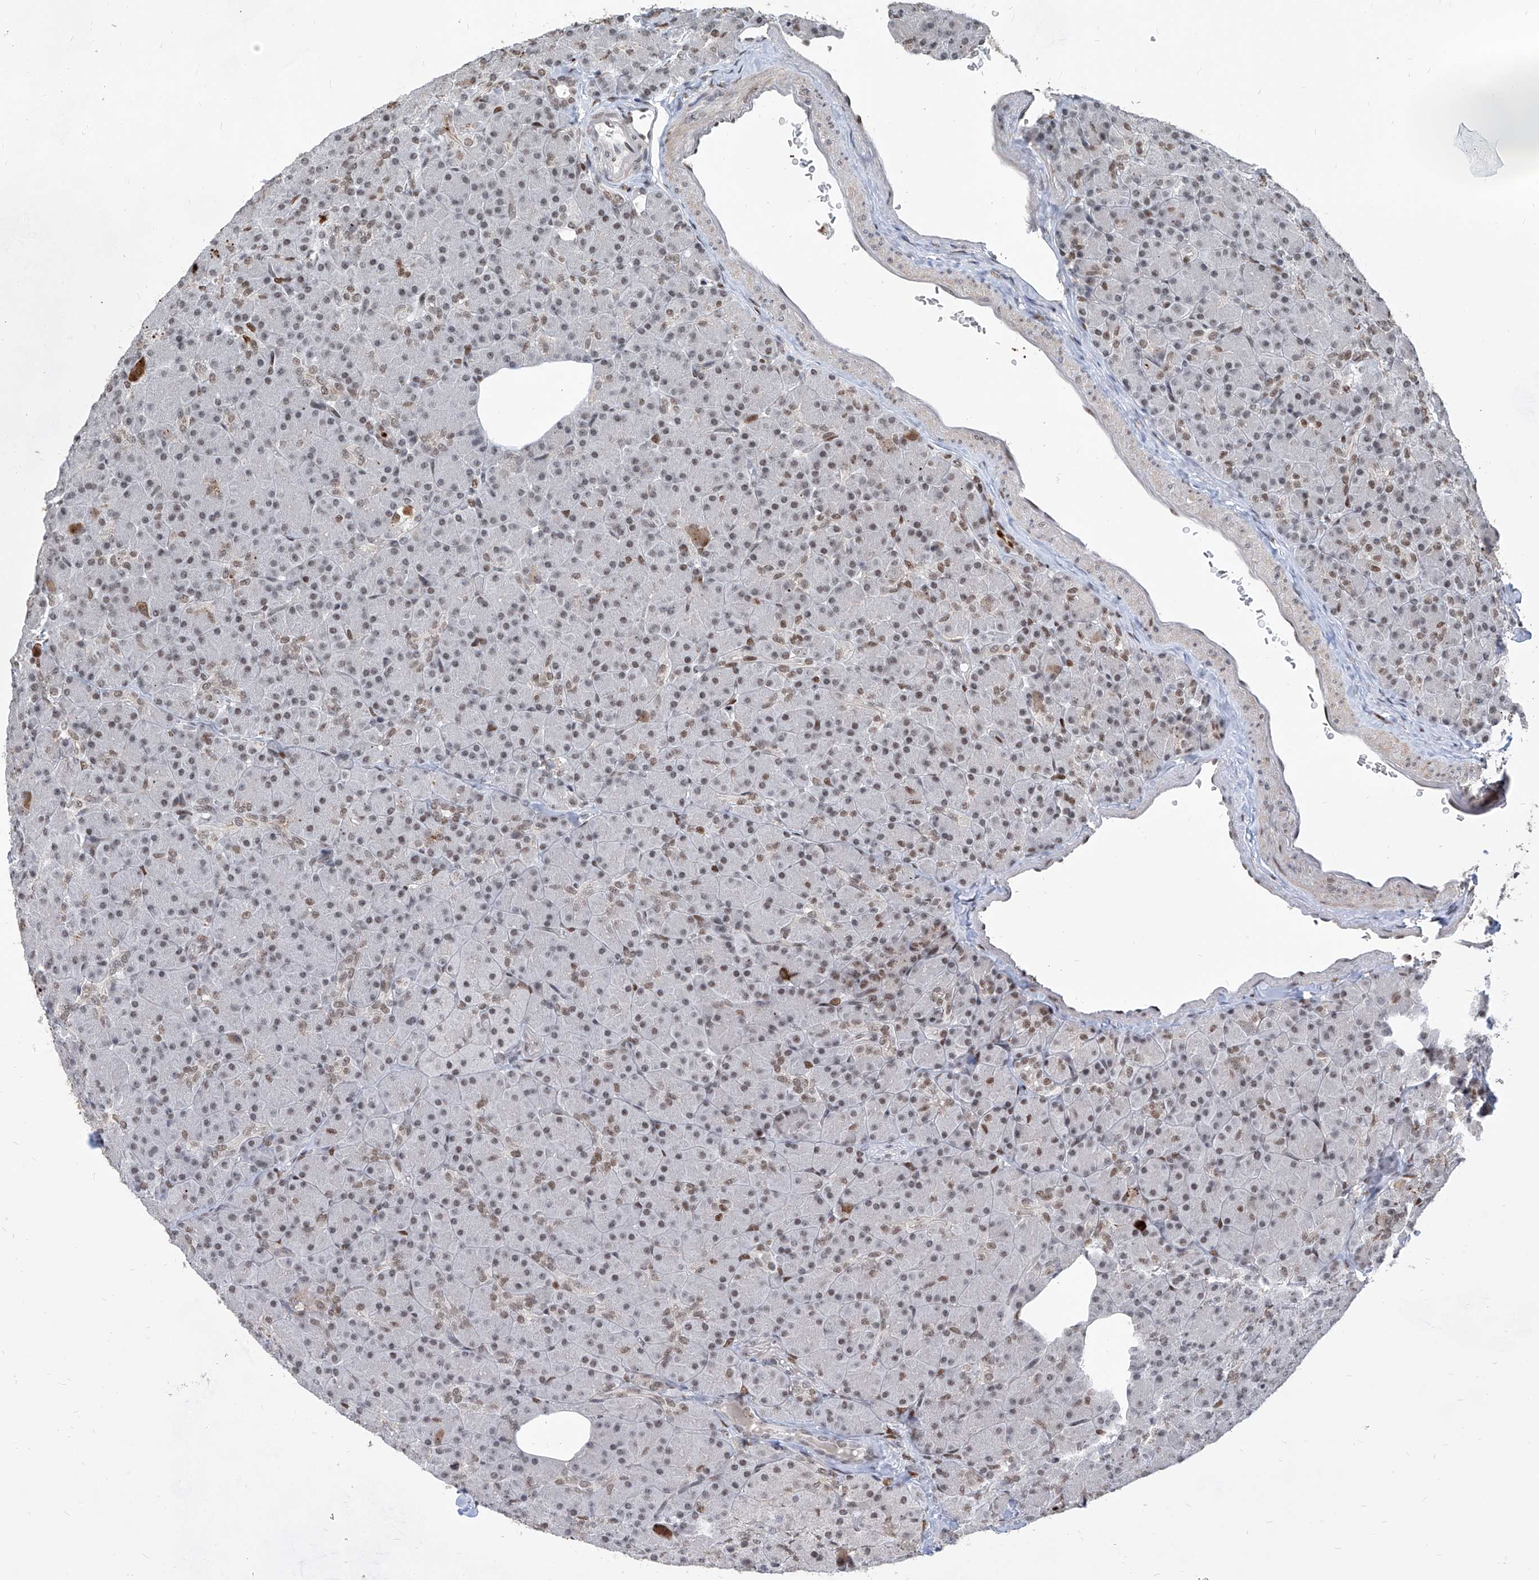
{"staining": {"intensity": "moderate", "quantity": ">75%", "location": "nuclear"}, "tissue": "pancreas", "cell_type": "Exocrine glandular cells", "image_type": "normal", "snomed": [{"axis": "morphology", "description": "Normal tissue, NOS"}, {"axis": "topography", "description": "Pancreas"}], "caption": "Protein analysis of normal pancreas displays moderate nuclear staining in about >75% of exocrine glandular cells. (DAB (3,3'-diaminobenzidine) IHC with brightfield microscopy, high magnification).", "gene": "IRF2", "patient": {"sex": "female", "age": 43}}